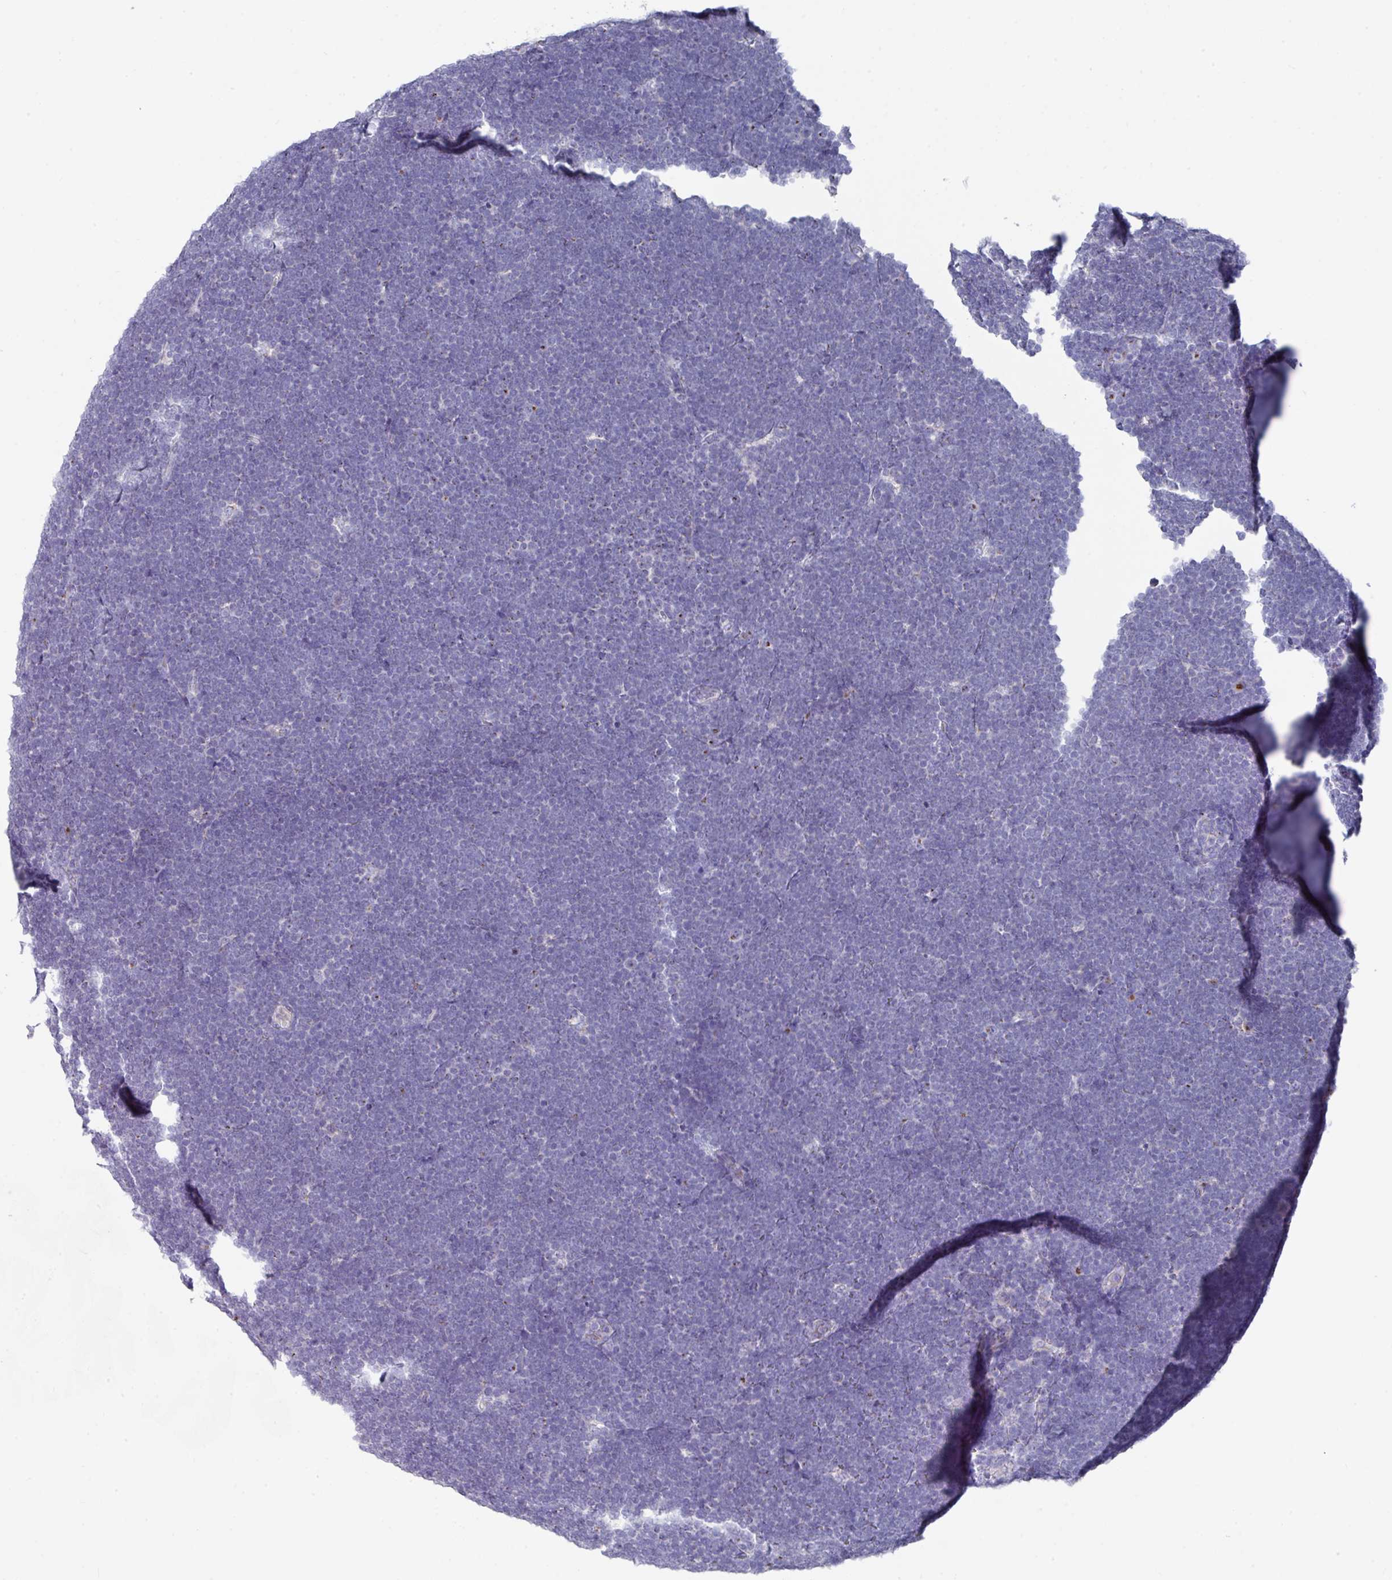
{"staining": {"intensity": "negative", "quantity": "none", "location": "none"}, "tissue": "lymphoma", "cell_type": "Tumor cells", "image_type": "cancer", "snomed": [{"axis": "morphology", "description": "Malignant lymphoma, non-Hodgkin's type, High grade"}, {"axis": "topography", "description": "Lymph node"}], "caption": "There is no significant expression in tumor cells of malignant lymphoma, non-Hodgkin's type (high-grade).", "gene": "VKORC1L1", "patient": {"sex": "male", "age": 13}}